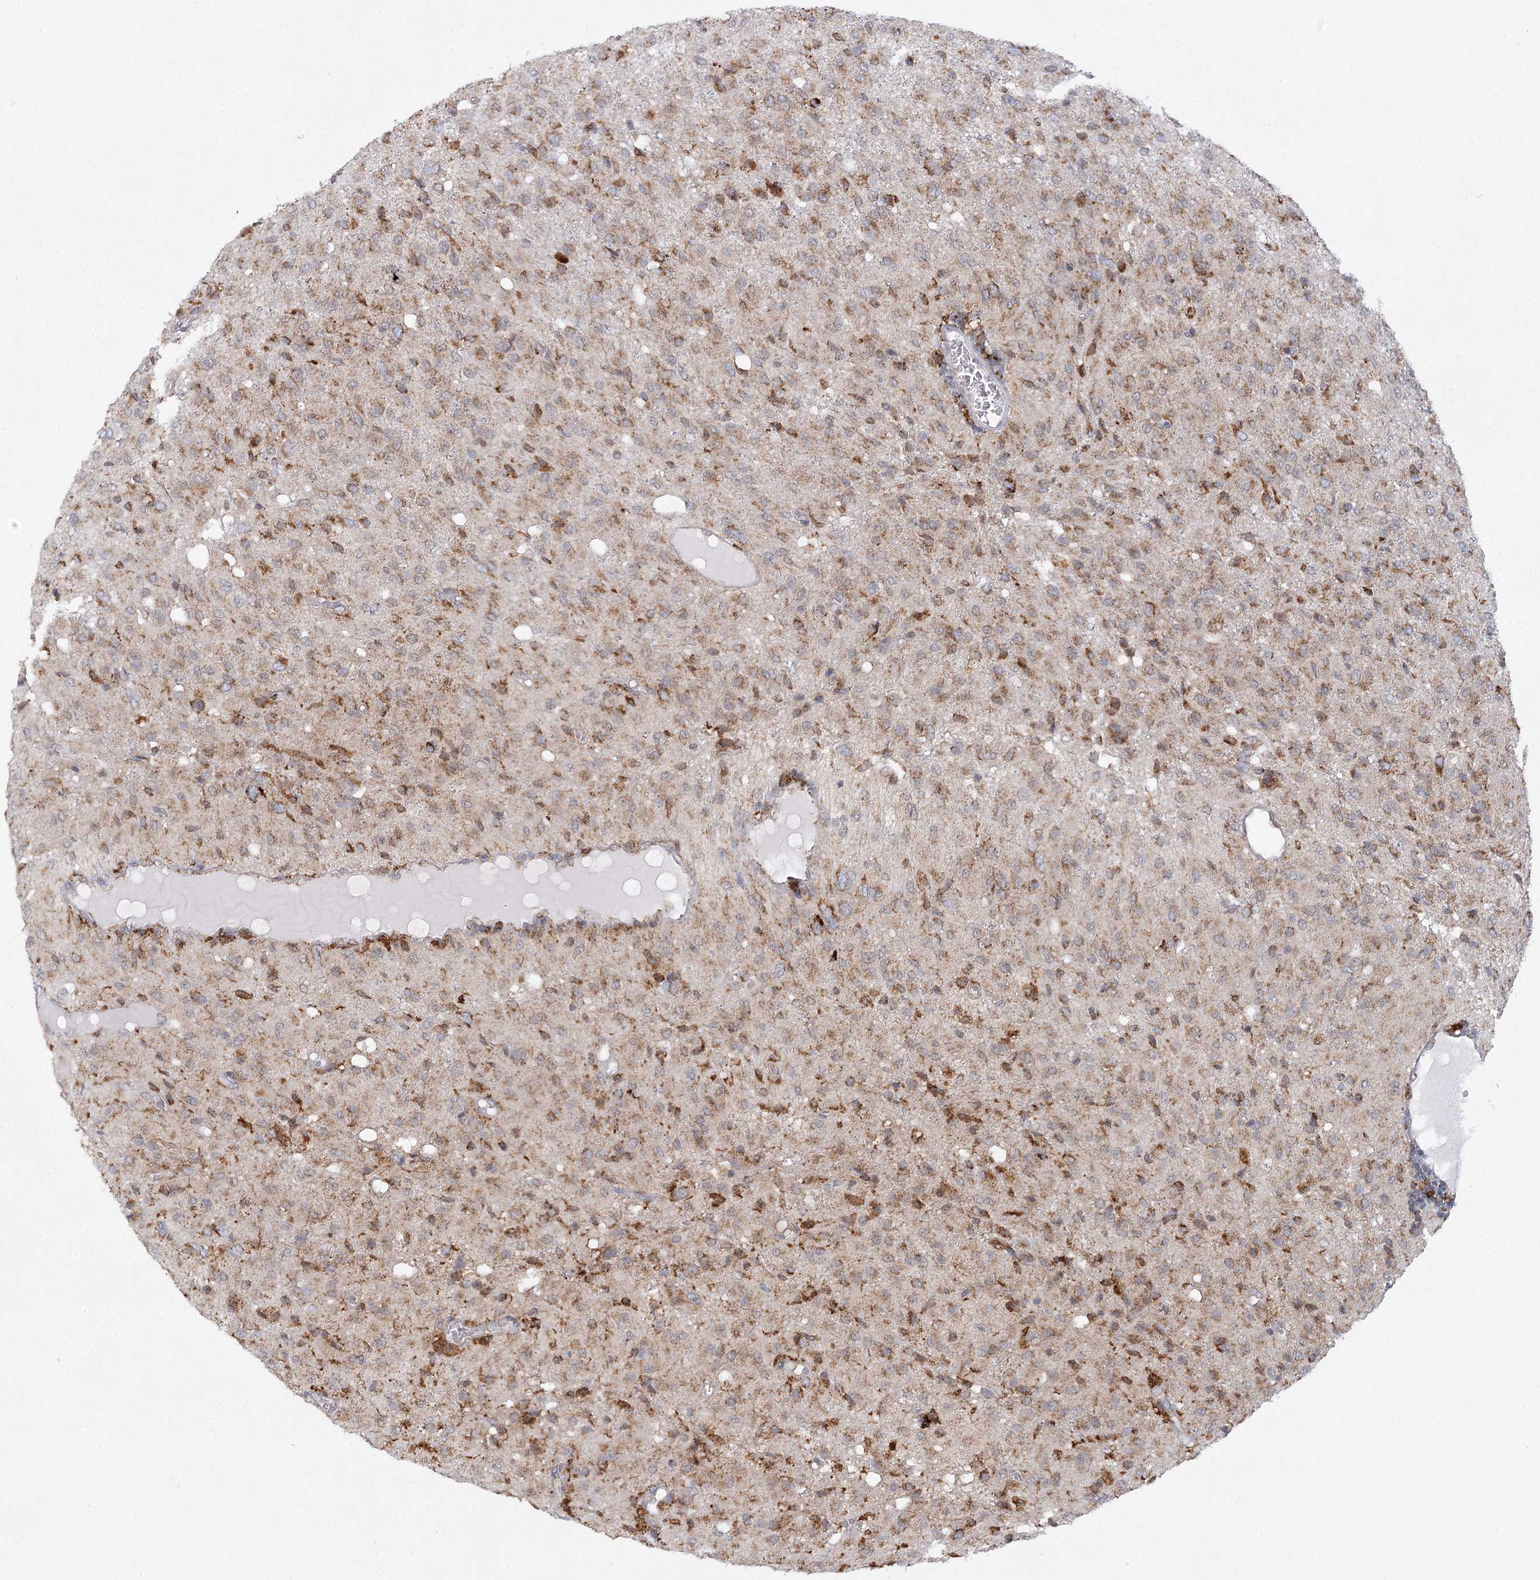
{"staining": {"intensity": "strong", "quantity": "25%-75%", "location": "cytoplasmic/membranous"}, "tissue": "glioma", "cell_type": "Tumor cells", "image_type": "cancer", "snomed": [{"axis": "morphology", "description": "Glioma, malignant, High grade"}, {"axis": "topography", "description": "Brain"}], "caption": "DAB (3,3'-diaminobenzidine) immunohistochemical staining of human malignant glioma (high-grade) exhibits strong cytoplasmic/membranous protein expression in approximately 25%-75% of tumor cells.", "gene": "TAS1R1", "patient": {"sex": "female", "age": 59}}